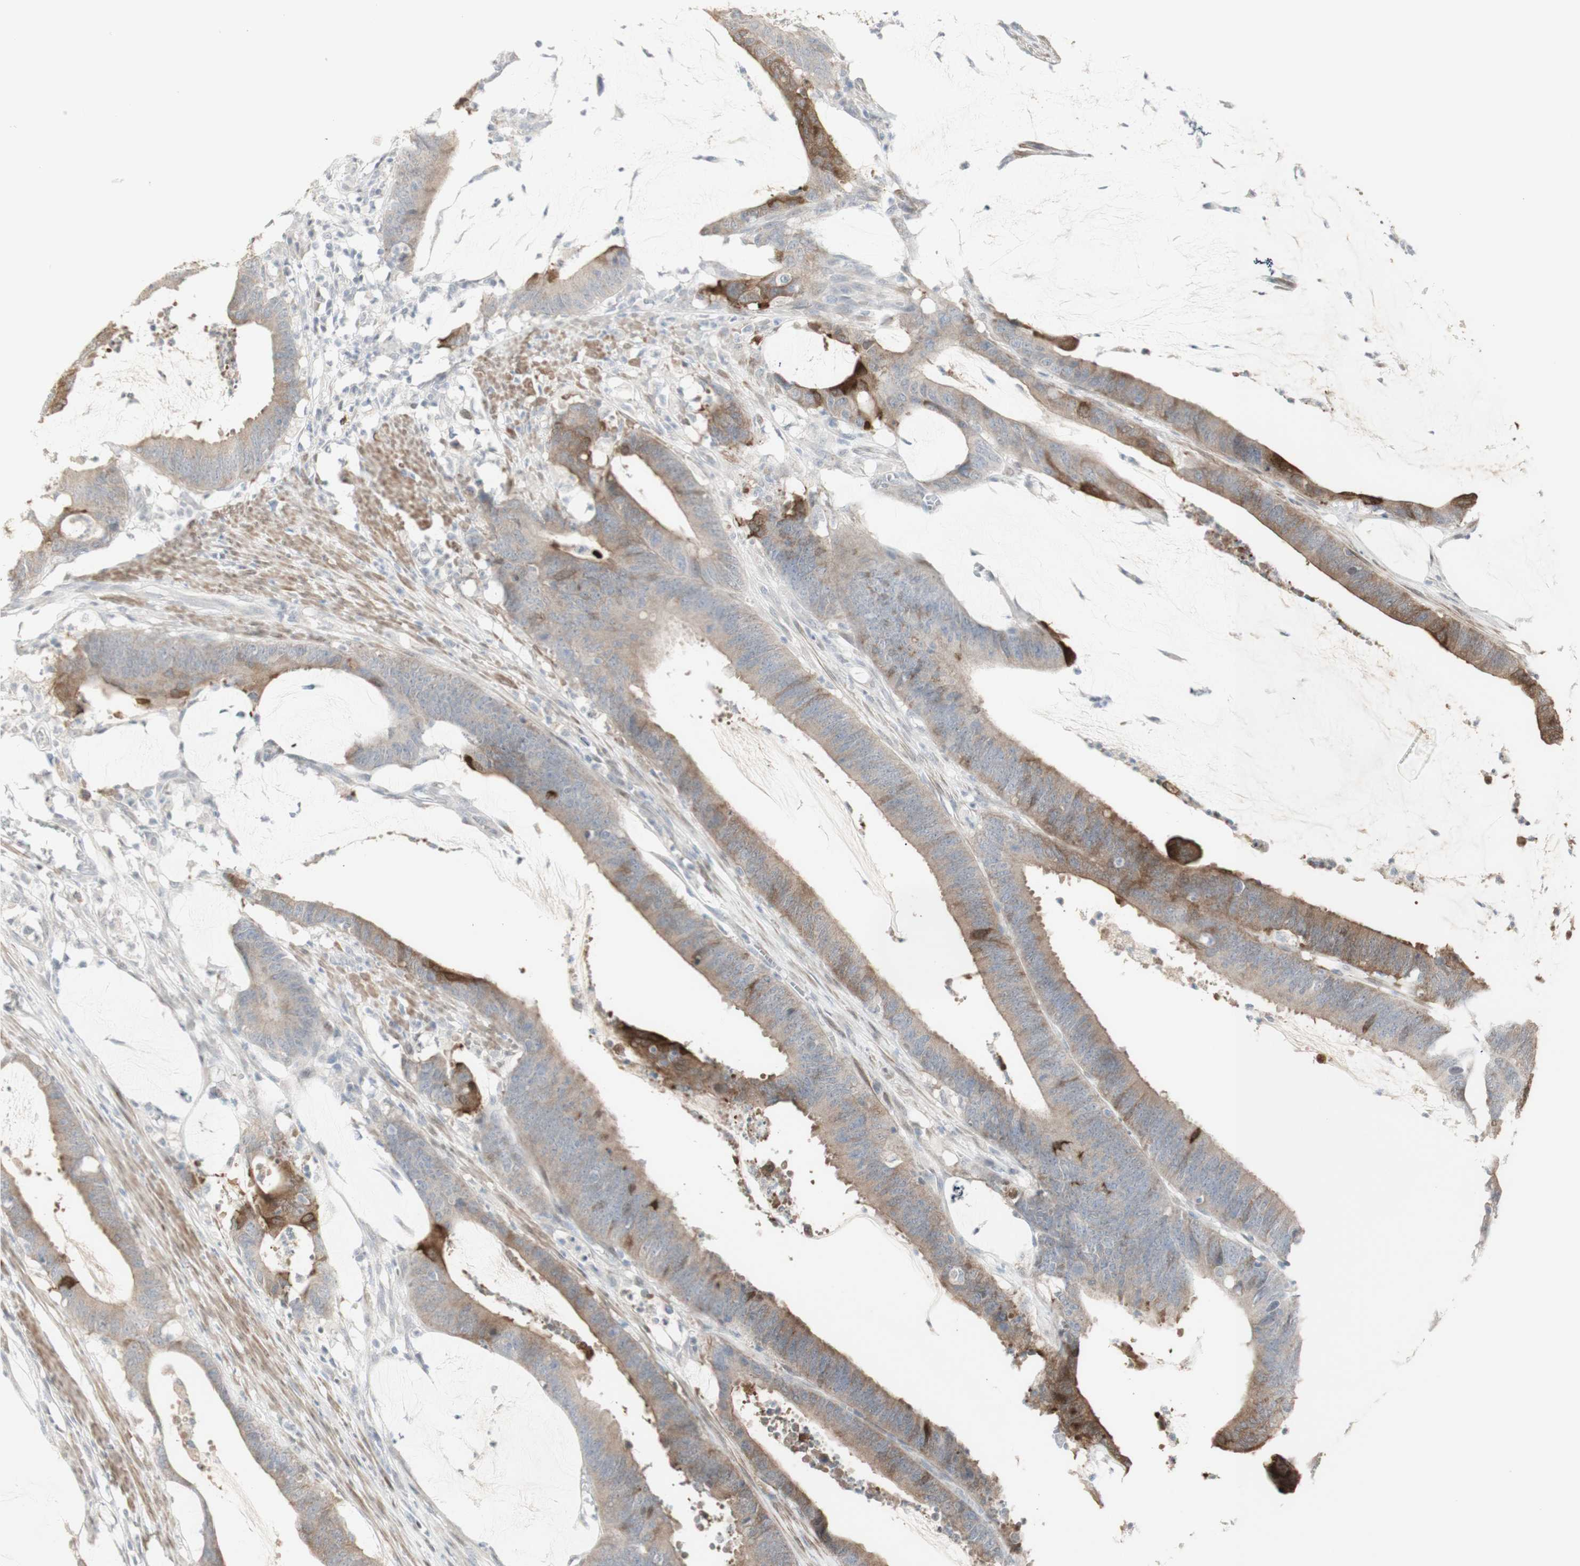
{"staining": {"intensity": "strong", "quantity": ">75%", "location": "cytoplasmic/membranous"}, "tissue": "colorectal cancer", "cell_type": "Tumor cells", "image_type": "cancer", "snomed": [{"axis": "morphology", "description": "Adenocarcinoma, NOS"}, {"axis": "topography", "description": "Rectum"}], "caption": "There is high levels of strong cytoplasmic/membranous expression in tumor cells of colorectal cancer (adenocarcinoma), as demonstrated by immunohistochemical staining (brown color).", "gene": "C1orf116", "patient": {"sex": "female", "age": 66}}